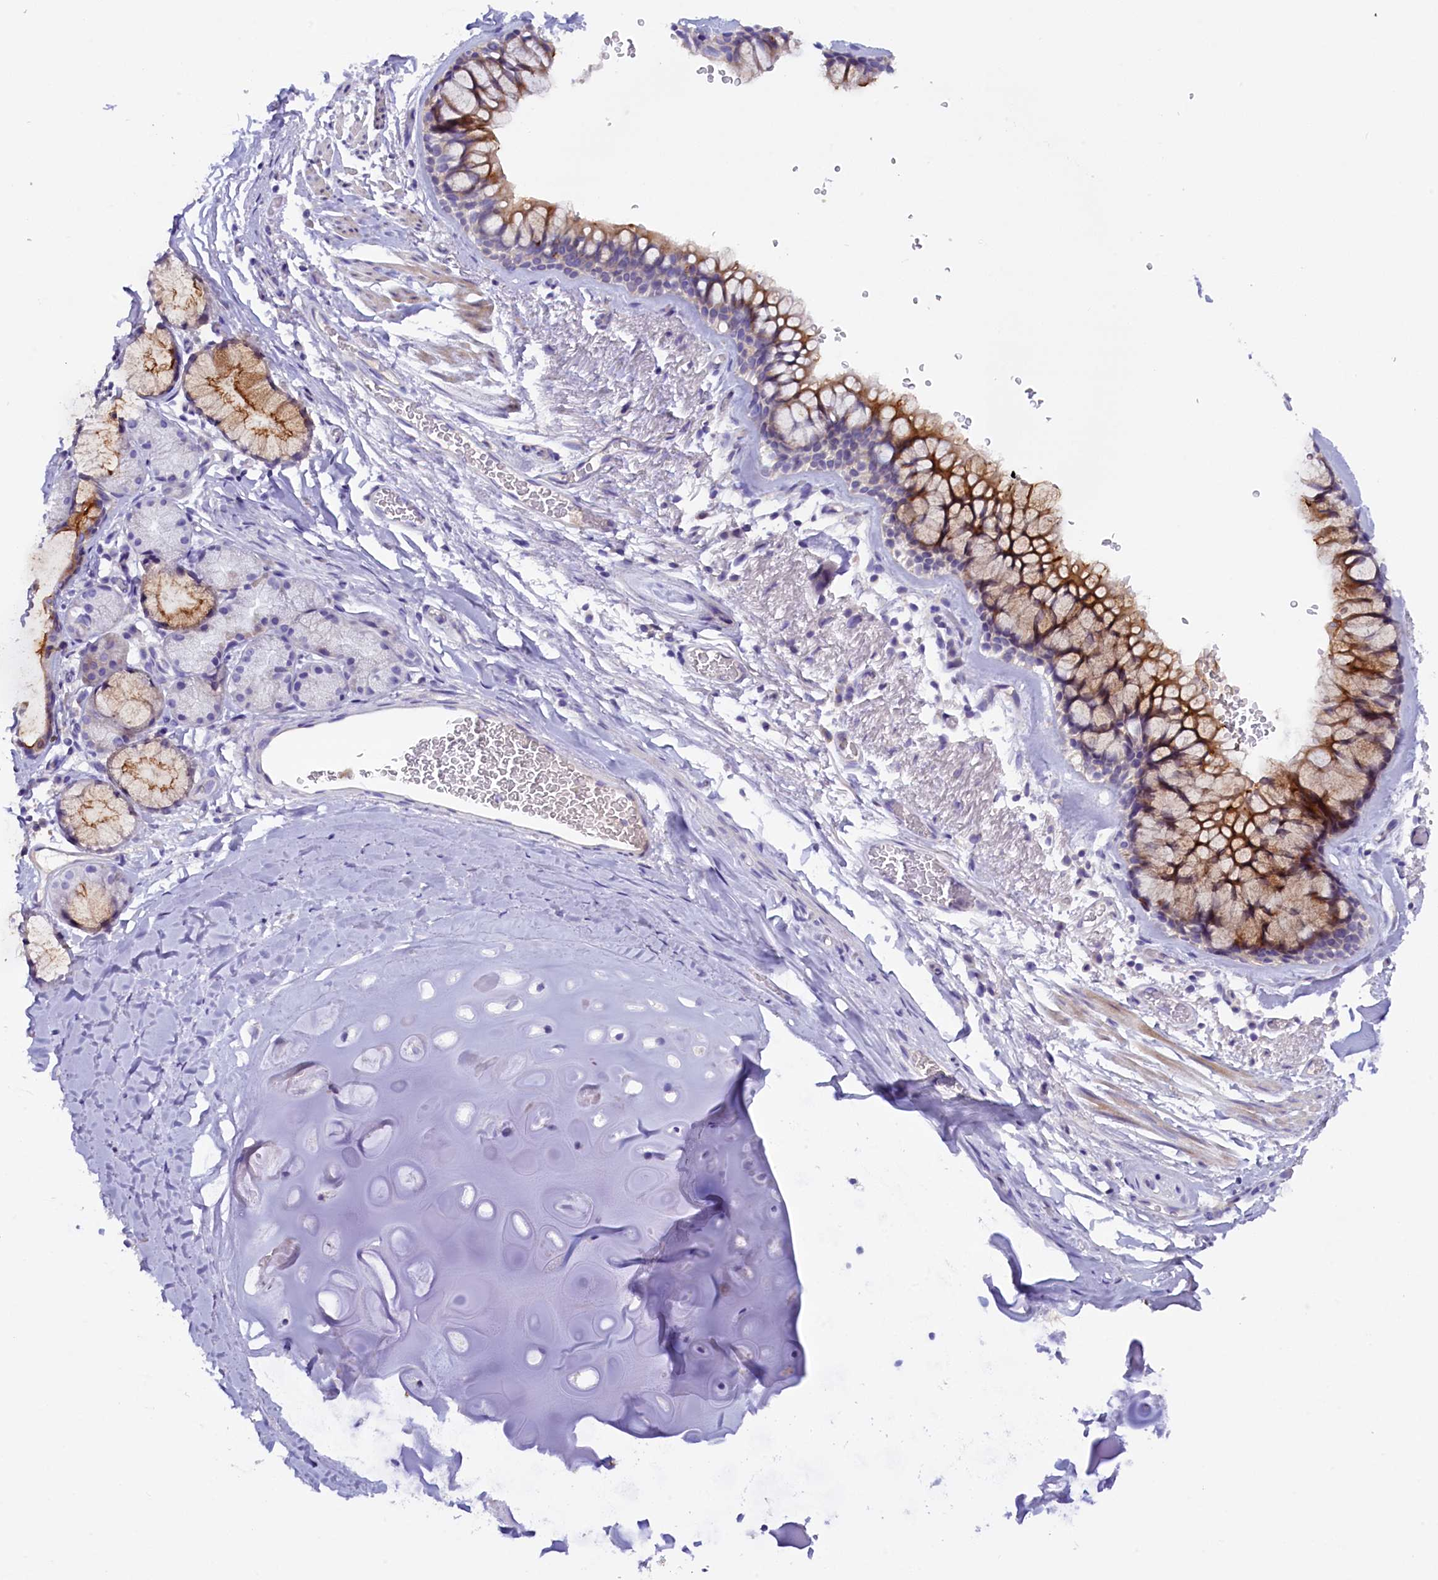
{"staining": {"intensity": "moderate", "quantity": "25%-75%", "location": "cytoplasmic/membranous"}, "tissue": "bronchus", "cell_type": "Respiratory epithelial cells", "image_type": "normal", "snomed": [{"axis": "morphology", "description": "Normal tissue, NOS"}, {"axis": "topography", "description": "Bronchus"}], "caption": "Protein expression analysis of benign bronchus reveals moderate cytoplasmic/membranous positivity in approximately 25%-75% of respiratory epithelial cells. Using DAB (brown) and hematoxylin (blue) stains, captured at high magnification using brightfield microscopy.", "gene": "RTTN", "patient": {"sex": "male", "age": 65}}